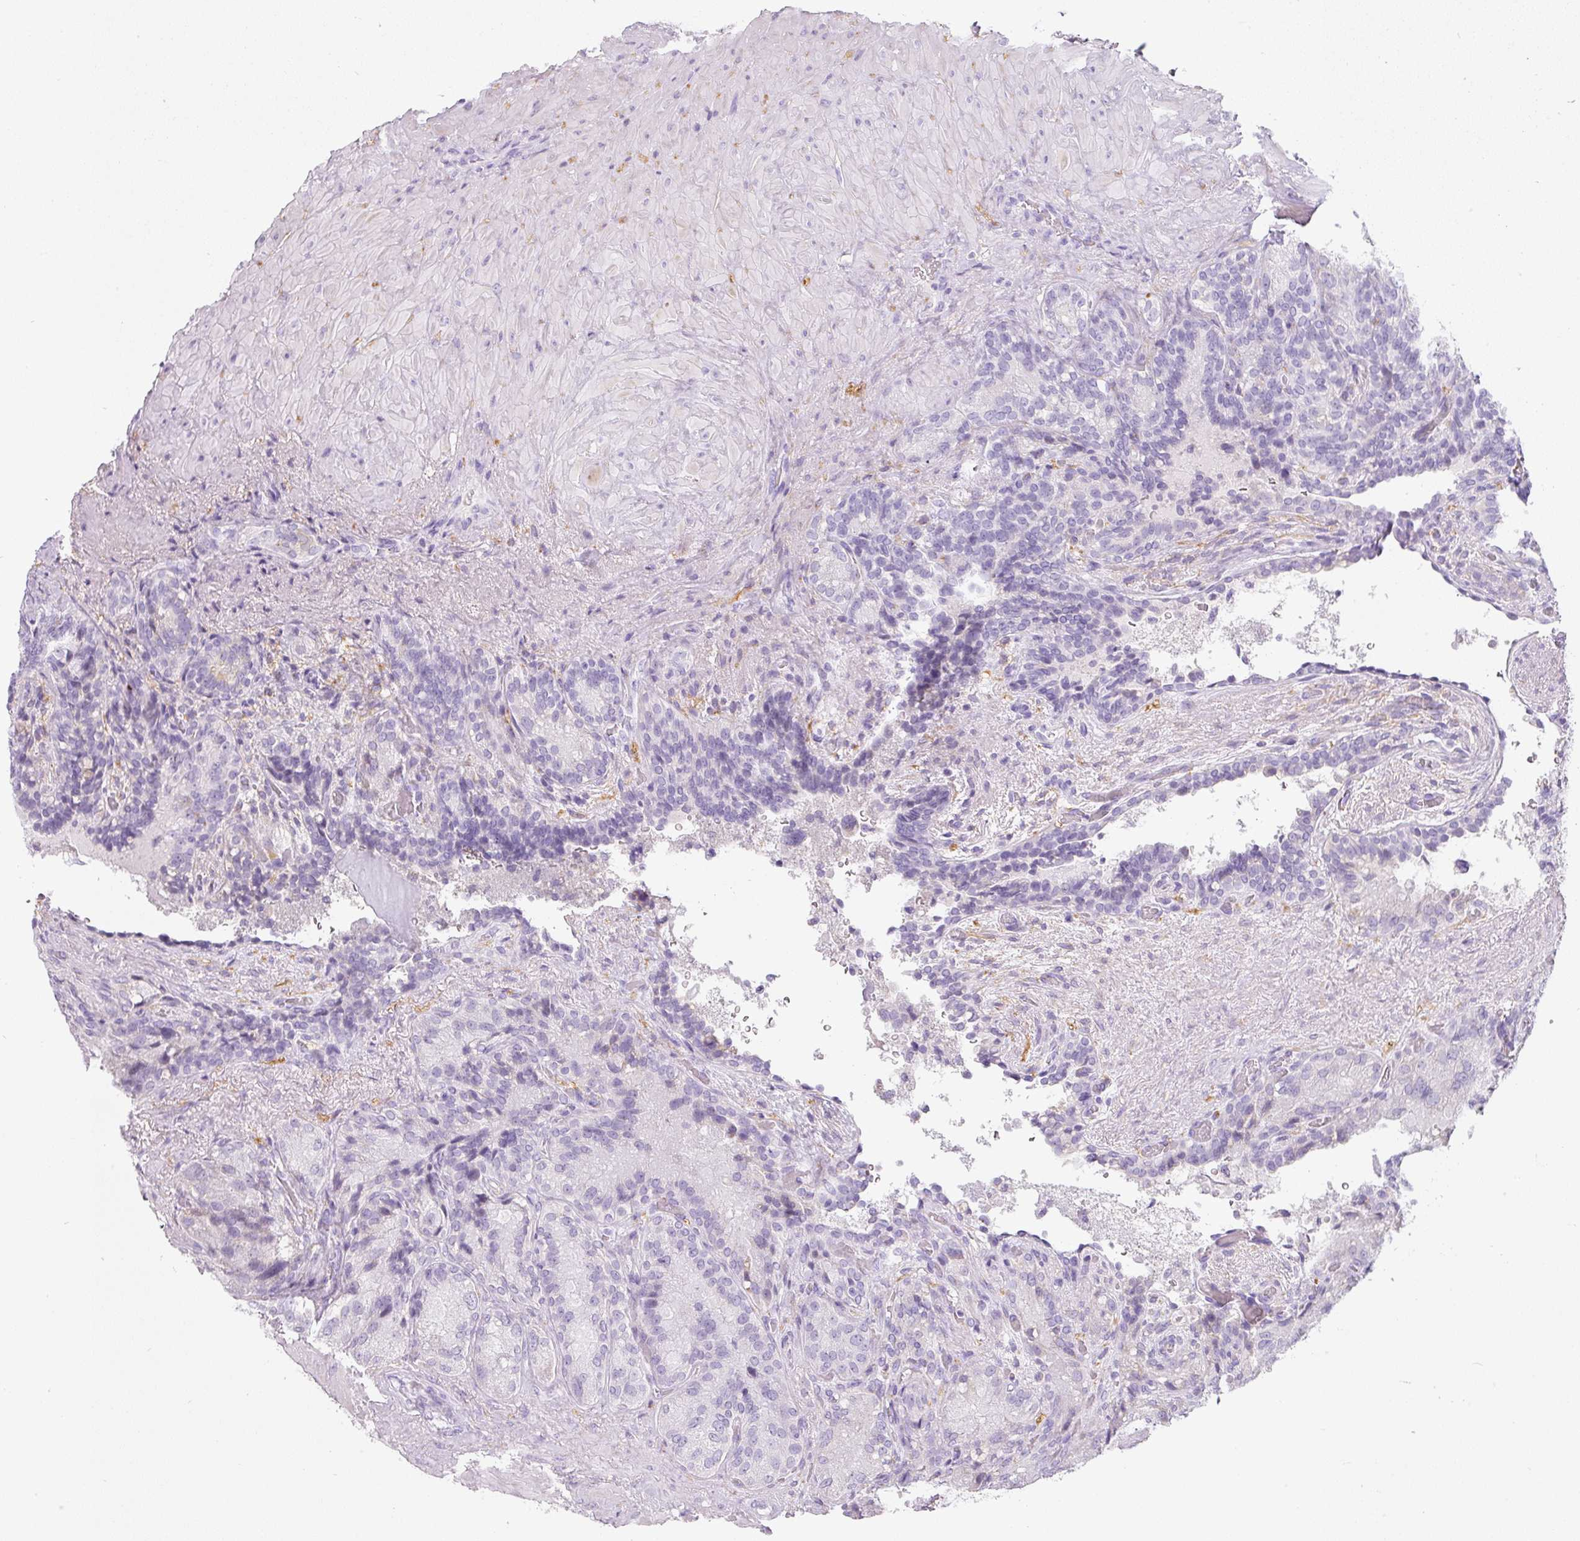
{"staining": {"intensity": "negative", "quantity": "none", "location": "none"}, "tissue": "seminal vesicle", "cell_type": "Glandular cells", "image_type": "normal", "snomed": [{"axis": "morphology", "description": "Normal tissue, NOS"}, {"axis": "topography", "description": "Seminal veicle"}], "caption": "Protein analysis of normal seminal vesicle exhibits no significant positivity in glandular cells. The staining was performed using DAB to visualize the protein expression in brown, while the nuclei were stained in blue with hematoxylin (Magnification: 20x).", "gene": "DNM1", "patient": {"sex": "male", "age": 69}}